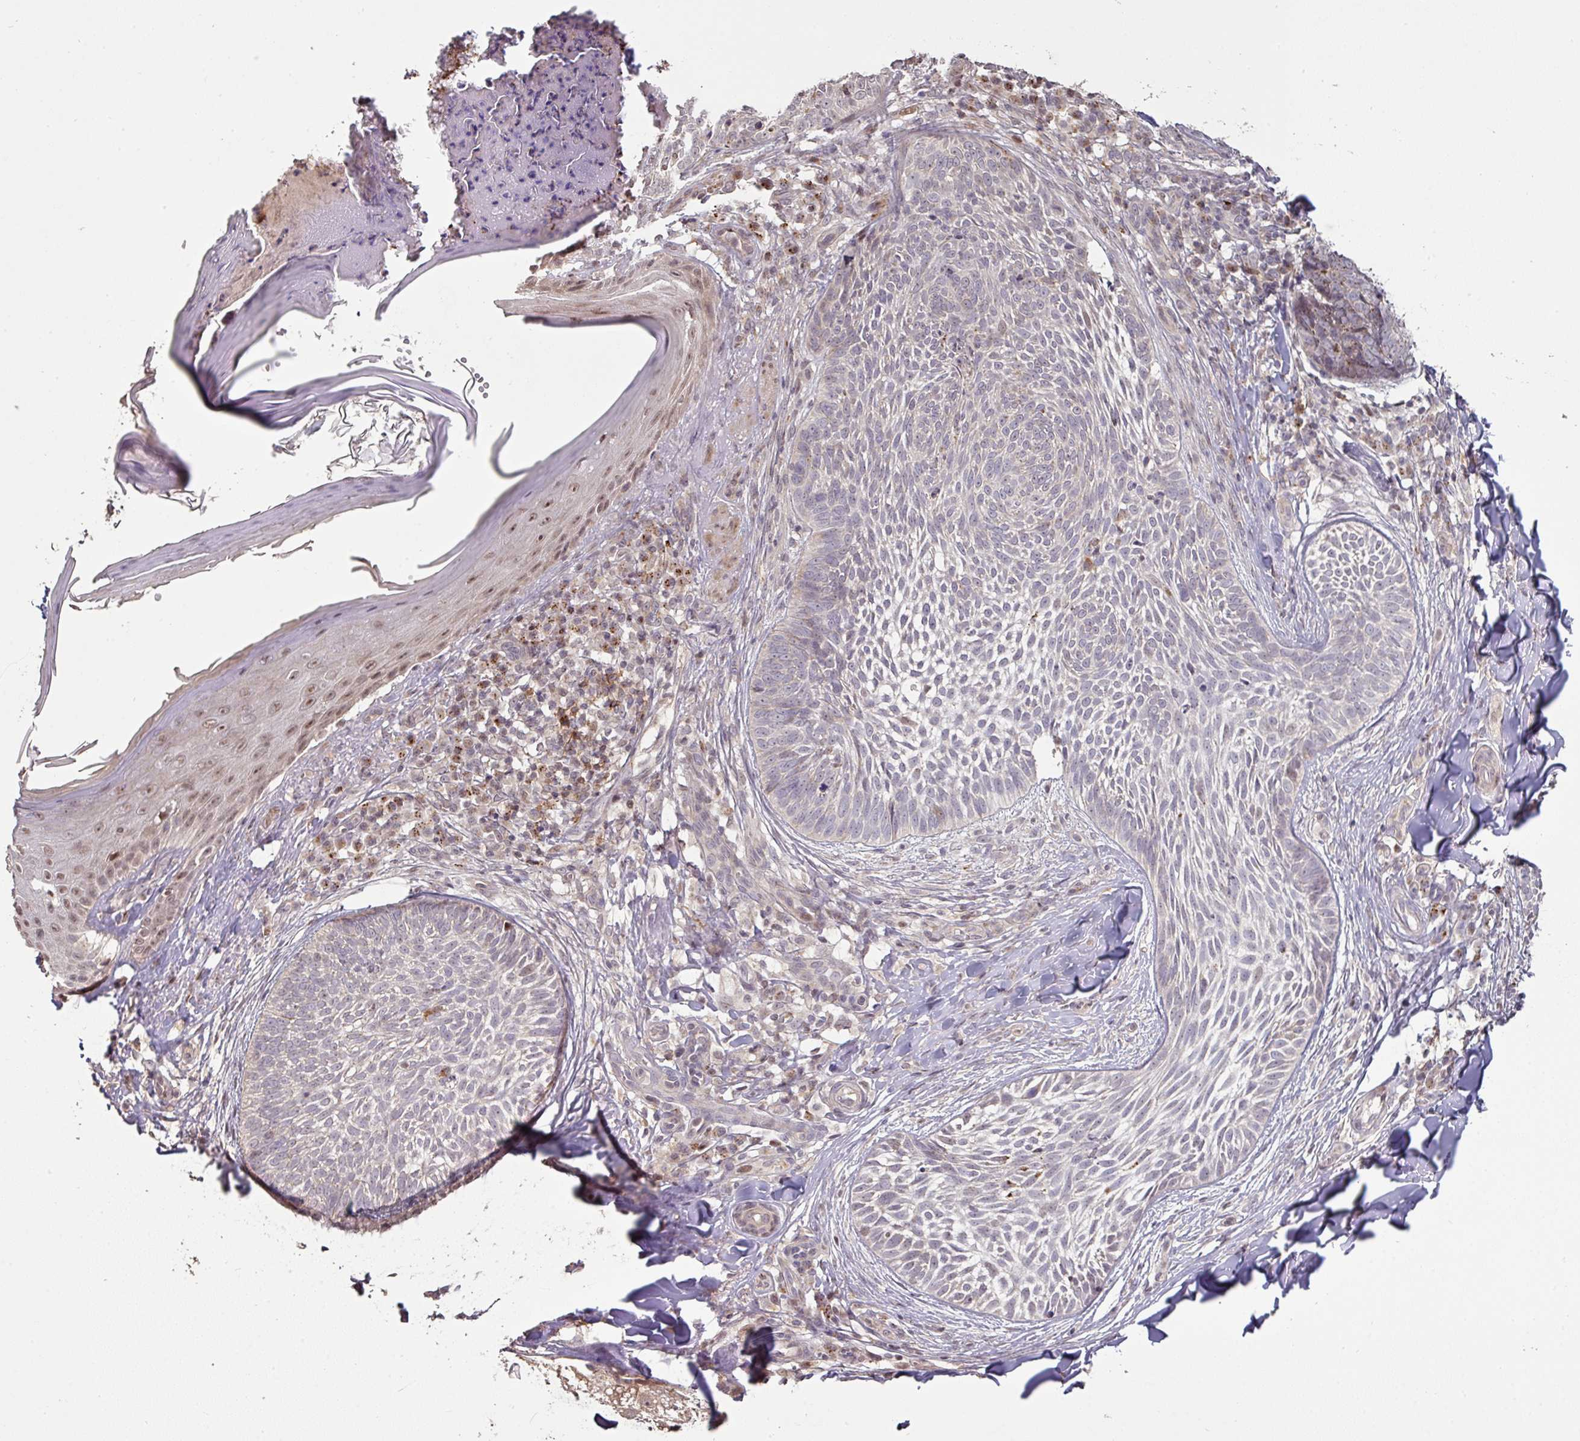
{"staining": {"intensity": "negative", "quantity": "none", "location": "none"}, "tissue": "skin cancer", "cell_type": "Tumor cells", "image_type": "cancer", "snomed": [{"axis": "morphology", "description": "Basal cell carcinoma"}, {"axis": "topography", "description": "Skin"}], "caption": "High magnification brightfield microscopy of basal cell carcinoma (skin) stained with DAB (brown) and counterstained with hematoxylin (blue): tumor cells show no significant positivity.", "gene": "CXCR5", "patient": {"sex": "female", "age": 61}}